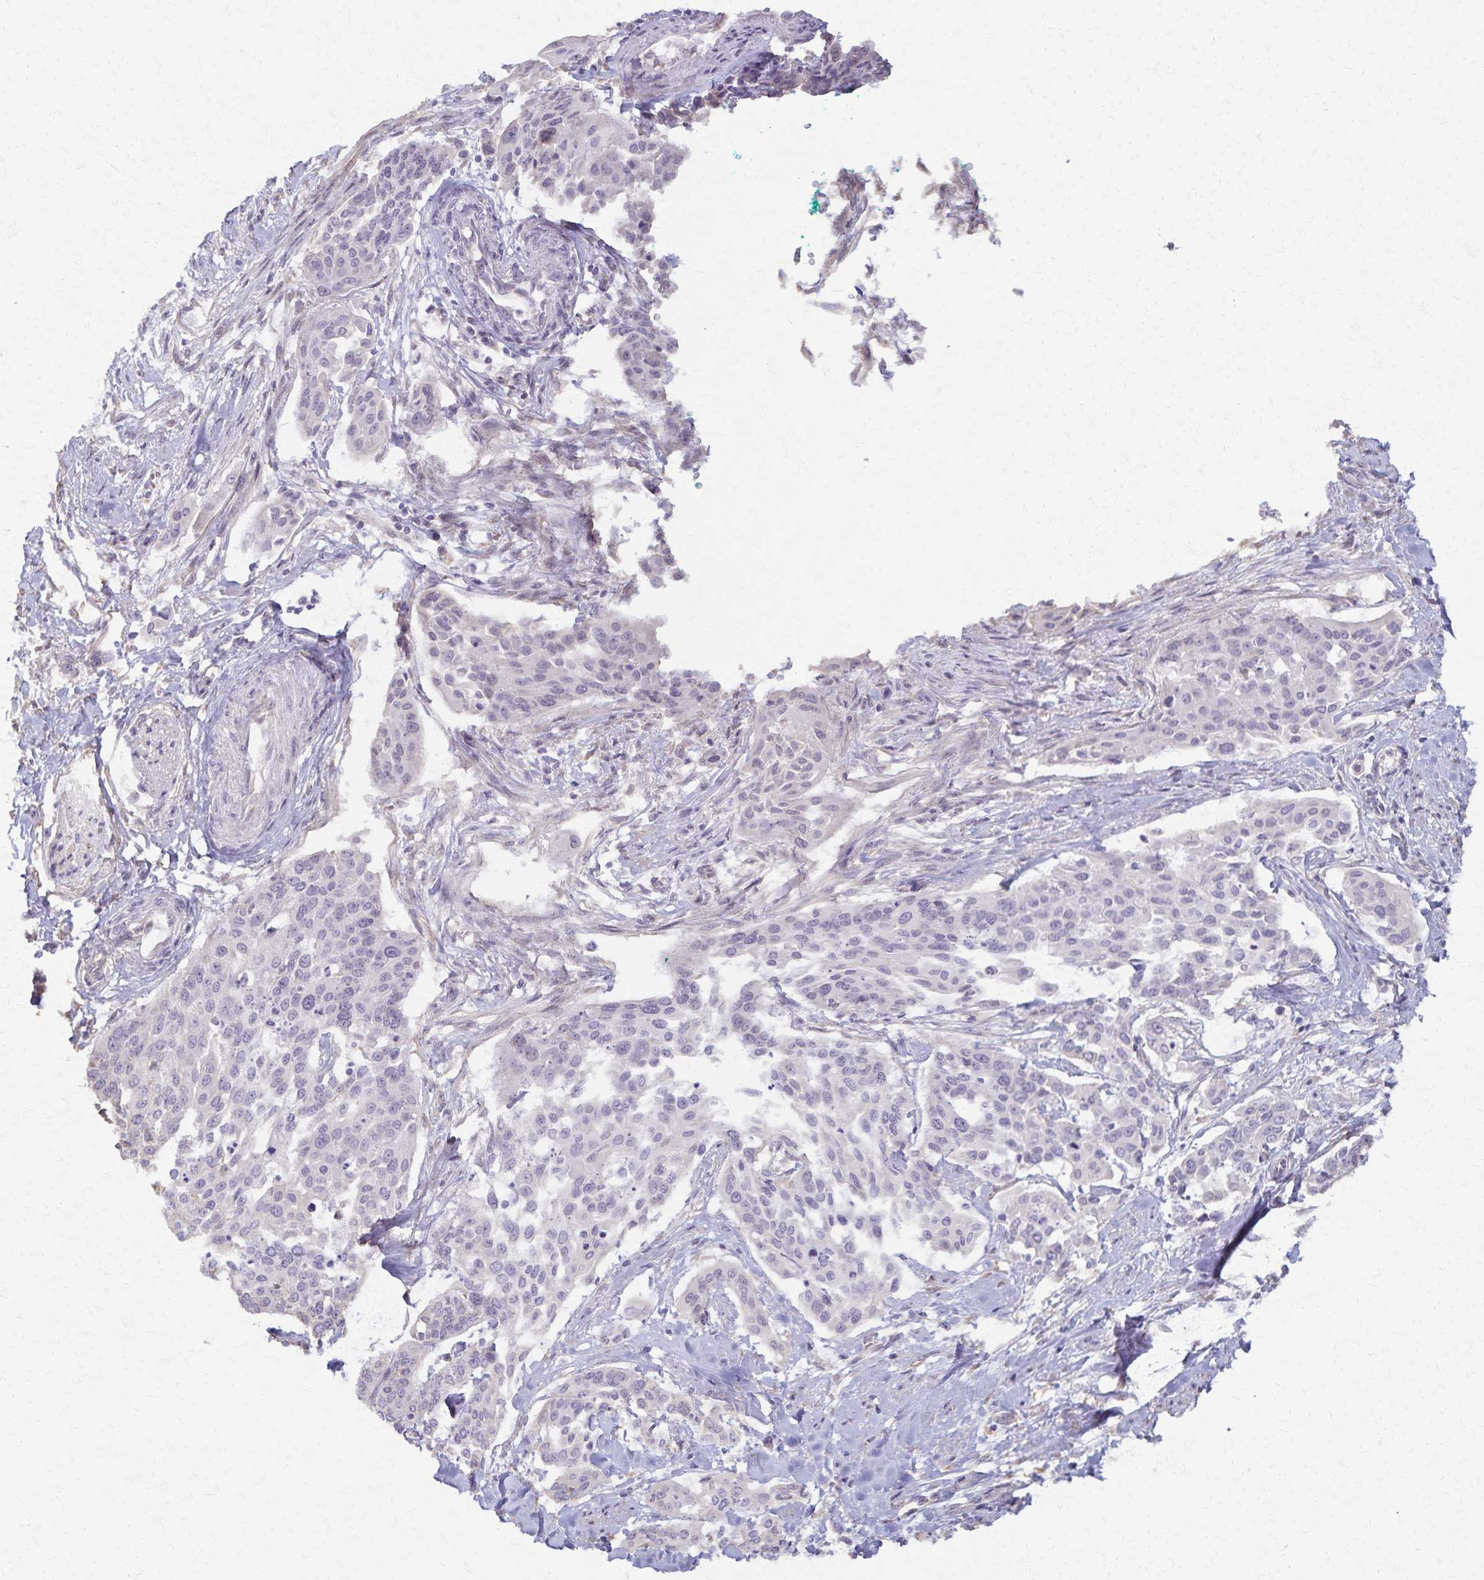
{"staining": {"intensity": "negative", "quantity": "none", "location": "none"}, "tissue": "cervical cancer", "cell_type": "Tumor cells", "image_type": "cancer", "snomed": [{"axis": "morphology", "description": "Squamous cell carcinoma, NOS"}, {"axis": "topography", "description": "Cervix"}], "caption": "Immunohistochemical staining of human cervical cancer (squamous cell carcinoma) shows no significant expression in tumor cells. (IHC, brightfield microscopy, high magnification).", "gene": "KISS1", "patient": {"sex": "female", "age": 44}}